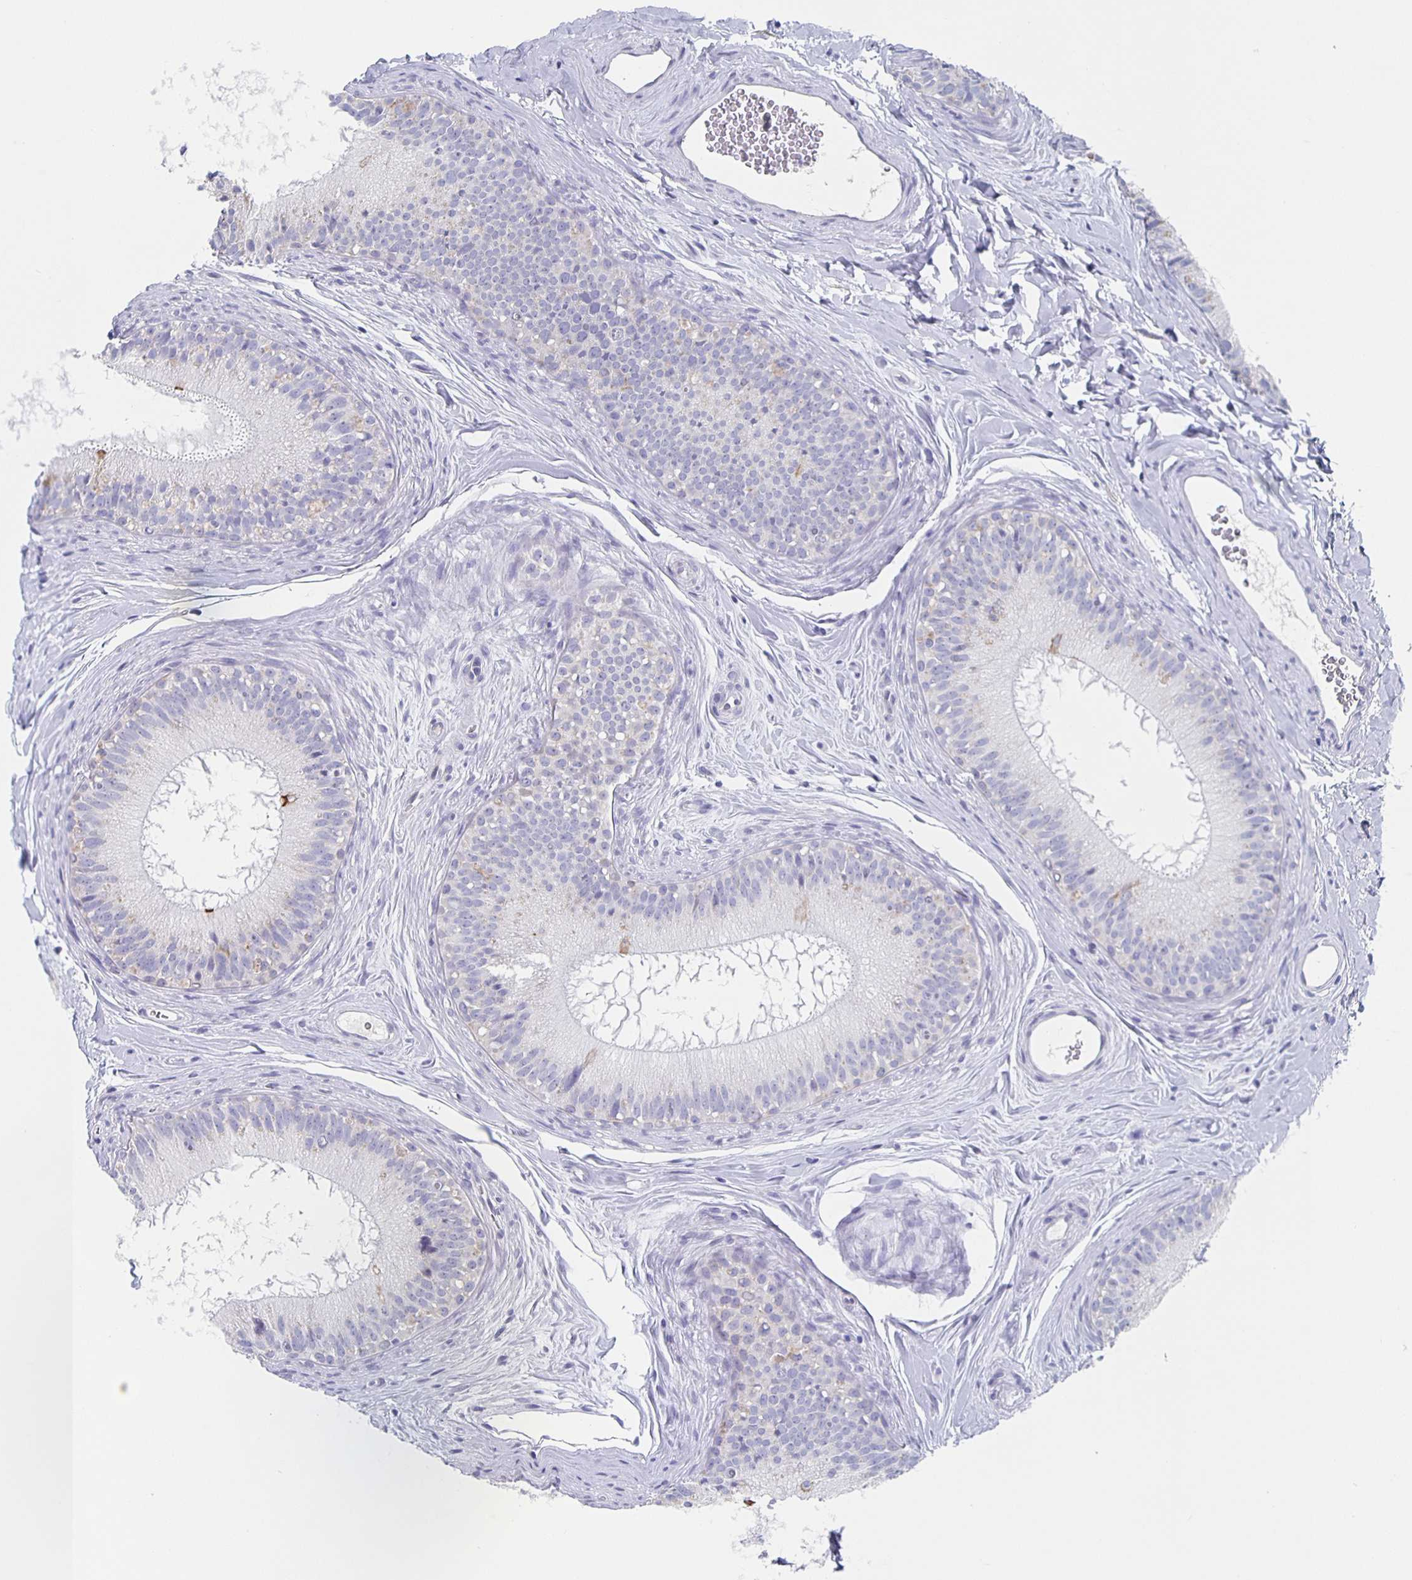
{"staining": {"intensity": "strong", "quantity": "<25%", "location": "cytoplasmic/membranous"}, "tissue": "epididymis", "cell_type": "Glandular cells", "image_type": "normal", "snomed": [{"axis": "morphology", "description": "Normal tissue, NOS"}, {"axis": "topography", "description": "Epididymis"}], "caption": "DAB immunohistochemical staining of unremarkable human epididymis demonstrates strong cytoplasmic/membranous protein expression in approximately <25% of glandular cells.", "gene": "CCDC17", "patient": {"sex": "male", "age": 44}}